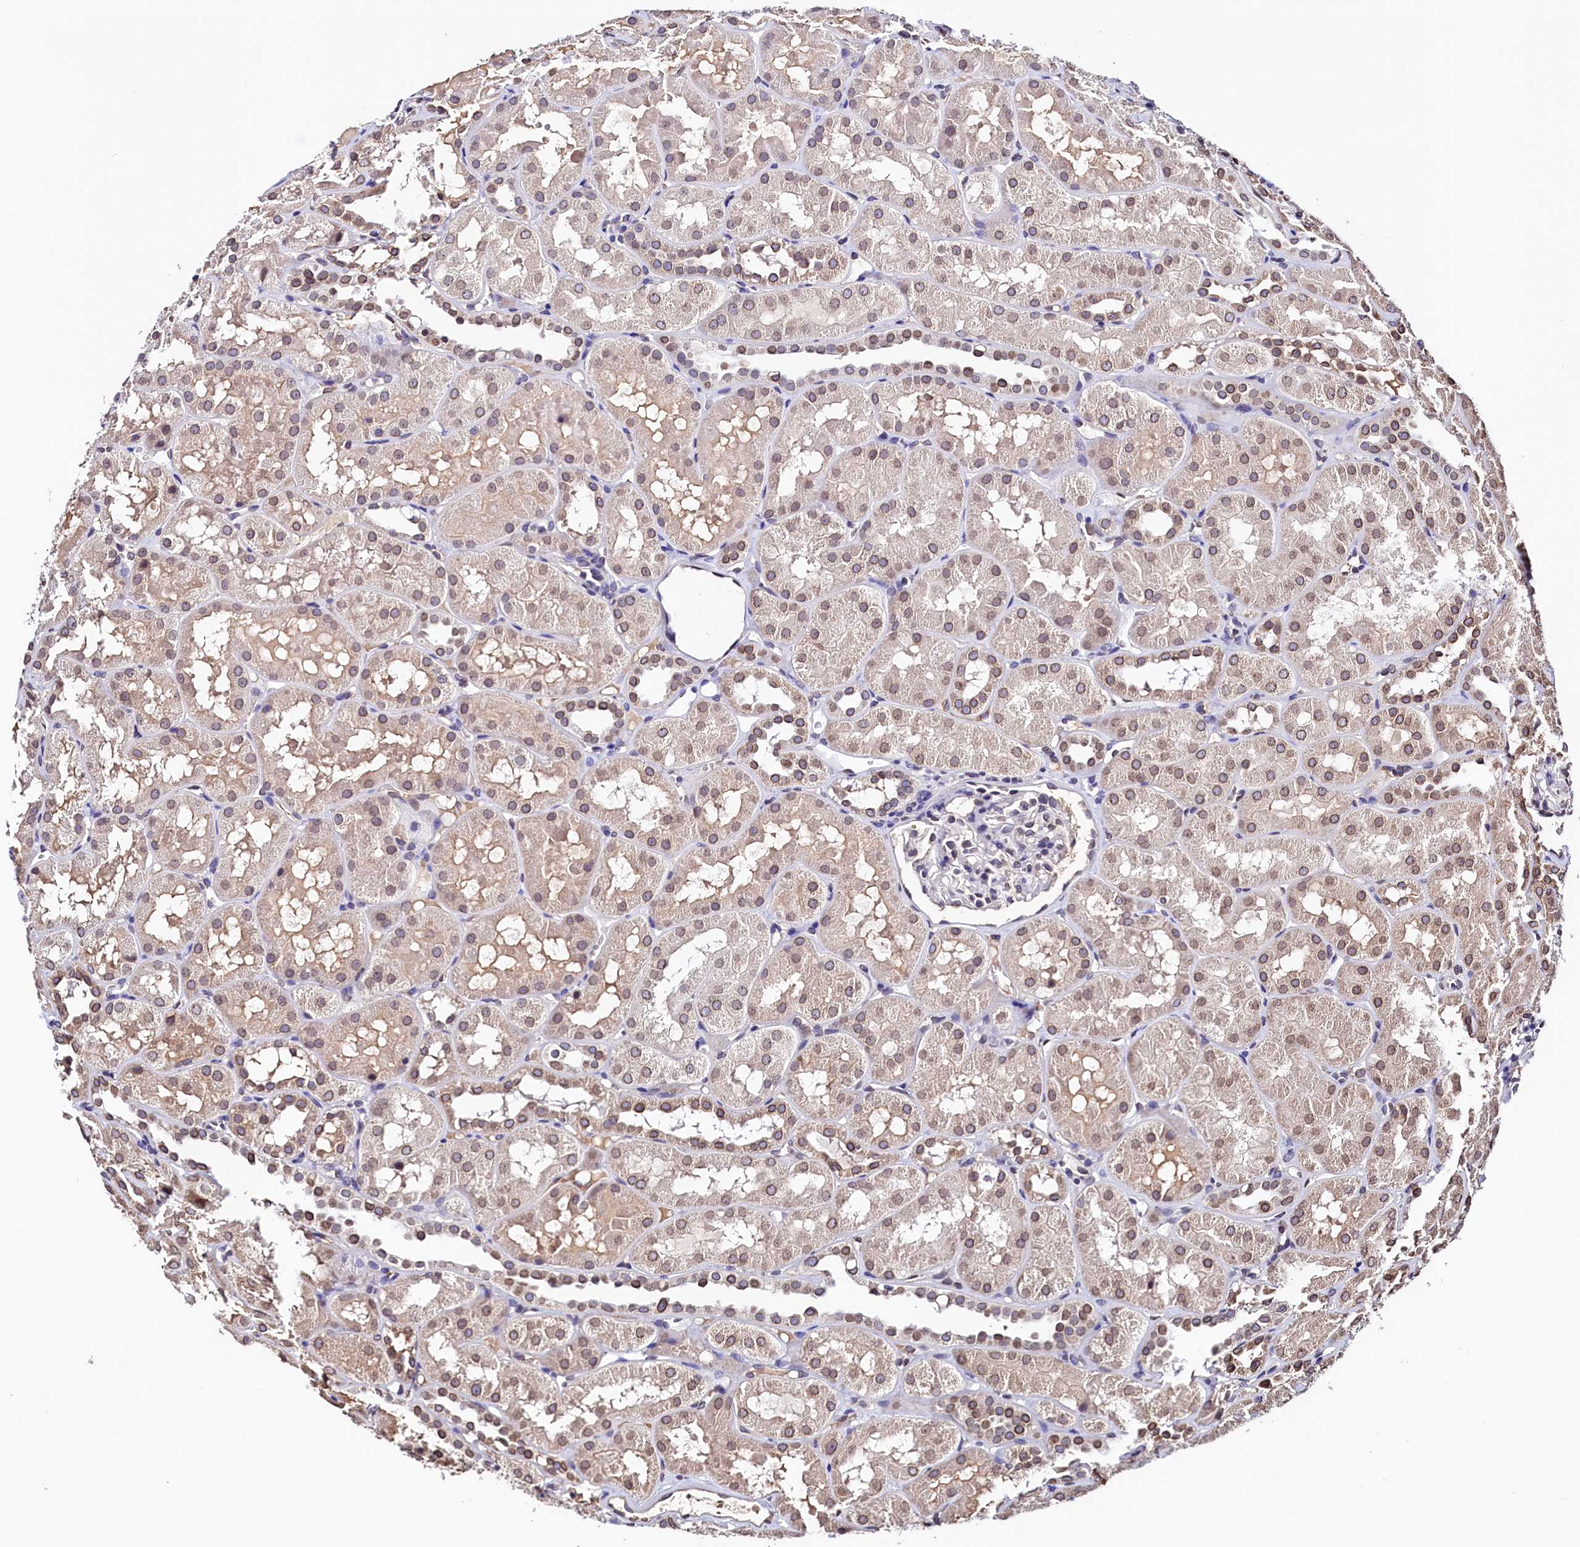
{"staining": {"intensity": "weak", "quantity": "<25%", "location": "nuclear"}, "tissue": "kidney", "cell_type": "Cells in glomeruli", "image_type": "normal", "snomed": [{"axis": "morphology", "description": "Normal tissue, NOS"}, {"axis": "topography", "description": "Kidney"}, {"axis": "topography", "description": "Urinary bladder"}], "caption": "The photomicrograph displays no staining of cells in glomeruli in unremarkable kidney. Nuclei are stained in blue.", "gene": "HAND1", "patient": {"sex": "male", "age": 16}}